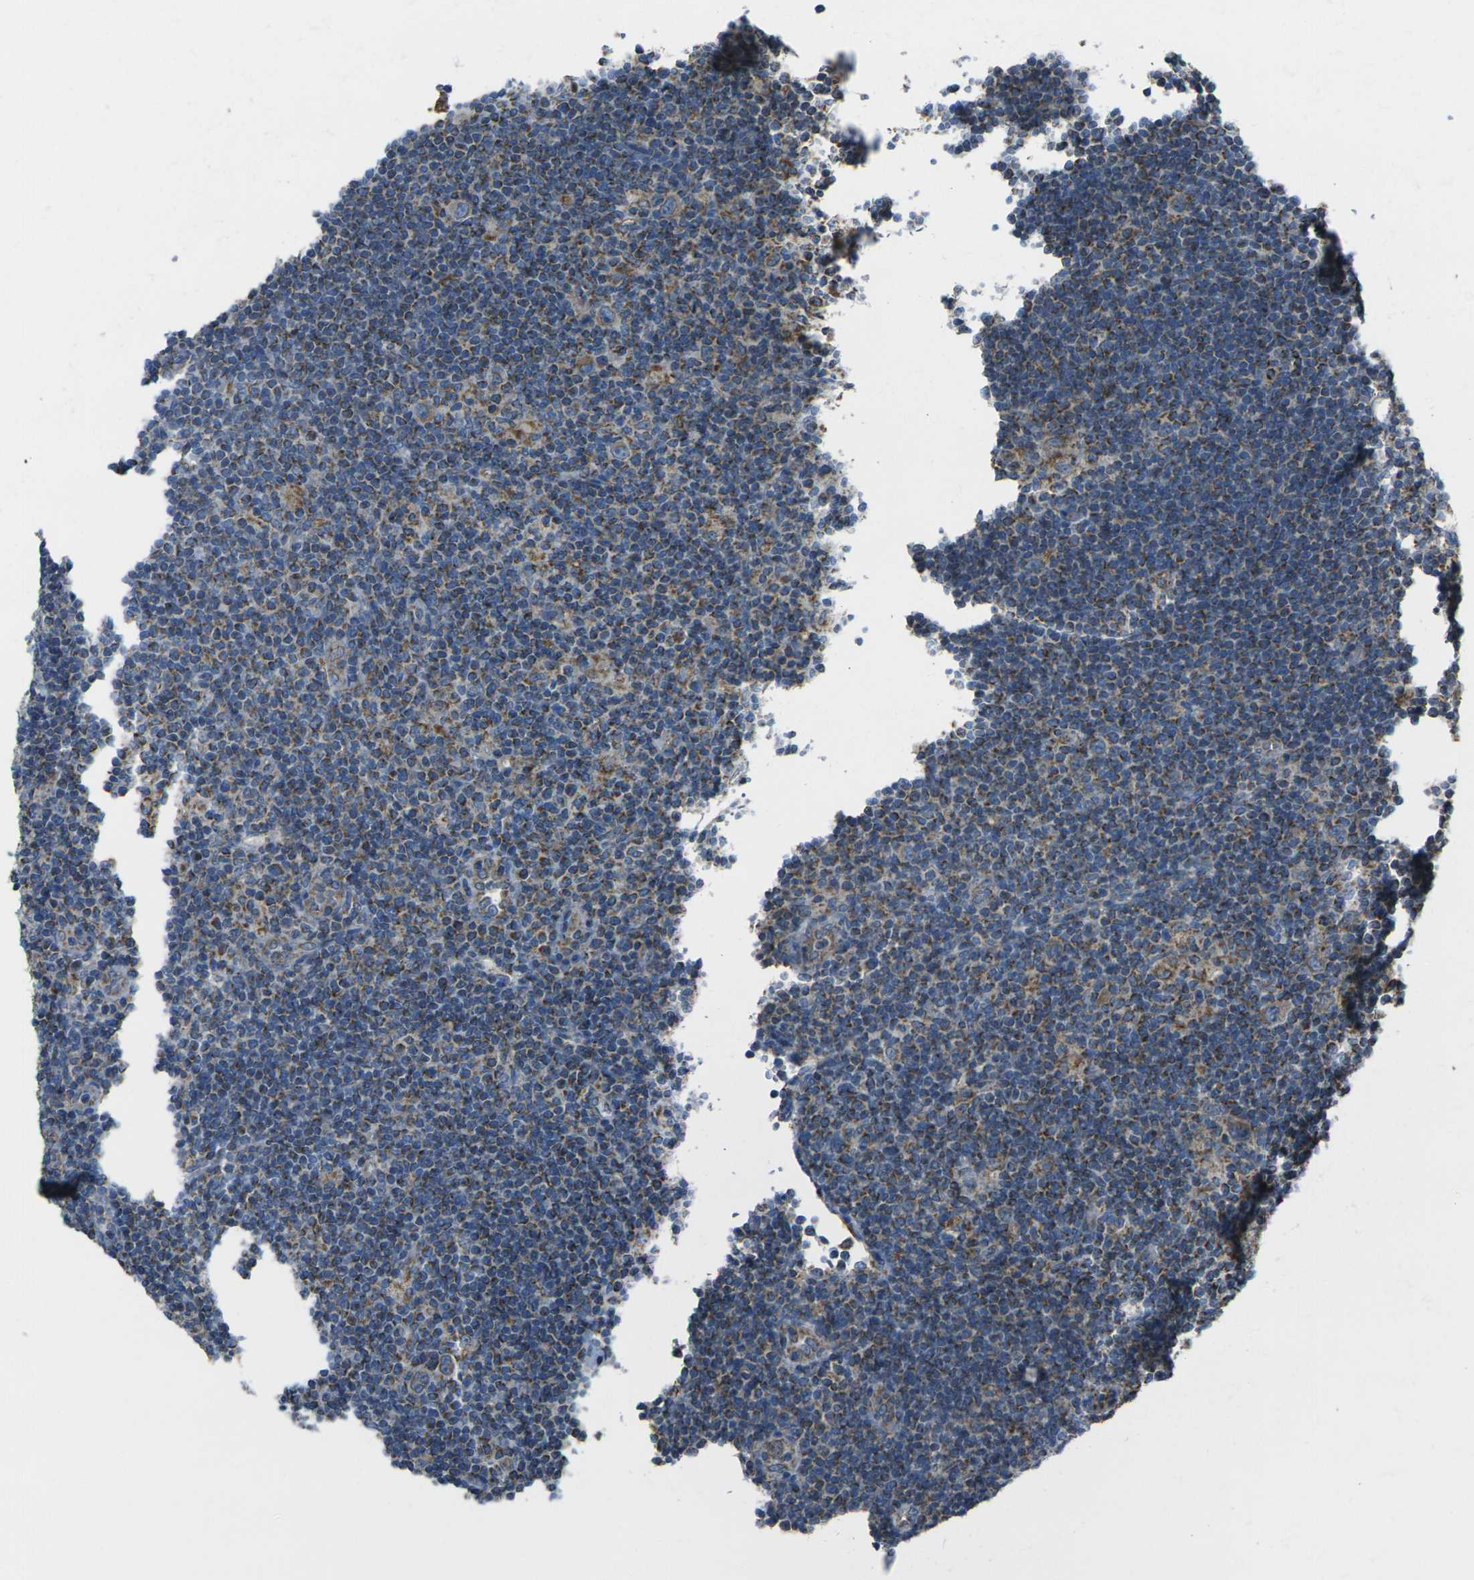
{"staining": {"intensity": "moderate", "quantity": "25%-75%", "location": "cytoplasmic/membranous"}, "tissue": "lymphoma", "cell_type": "Tumor cells", "image_type": "cancer", "snomed": [{"axis": "morphology", "description": "Hodgkin's disease, NOS"}, {"axis": "topography", "description": "Lymph node"}], "caption": "Protein staining of Hodgkin's disease tissue demonstrates moderate cytoplasmic/membranous expression in about 25%-75% of tumor cells.", "gene": "TMEM120B", "patient": {"sex": "female", "age": 57}}